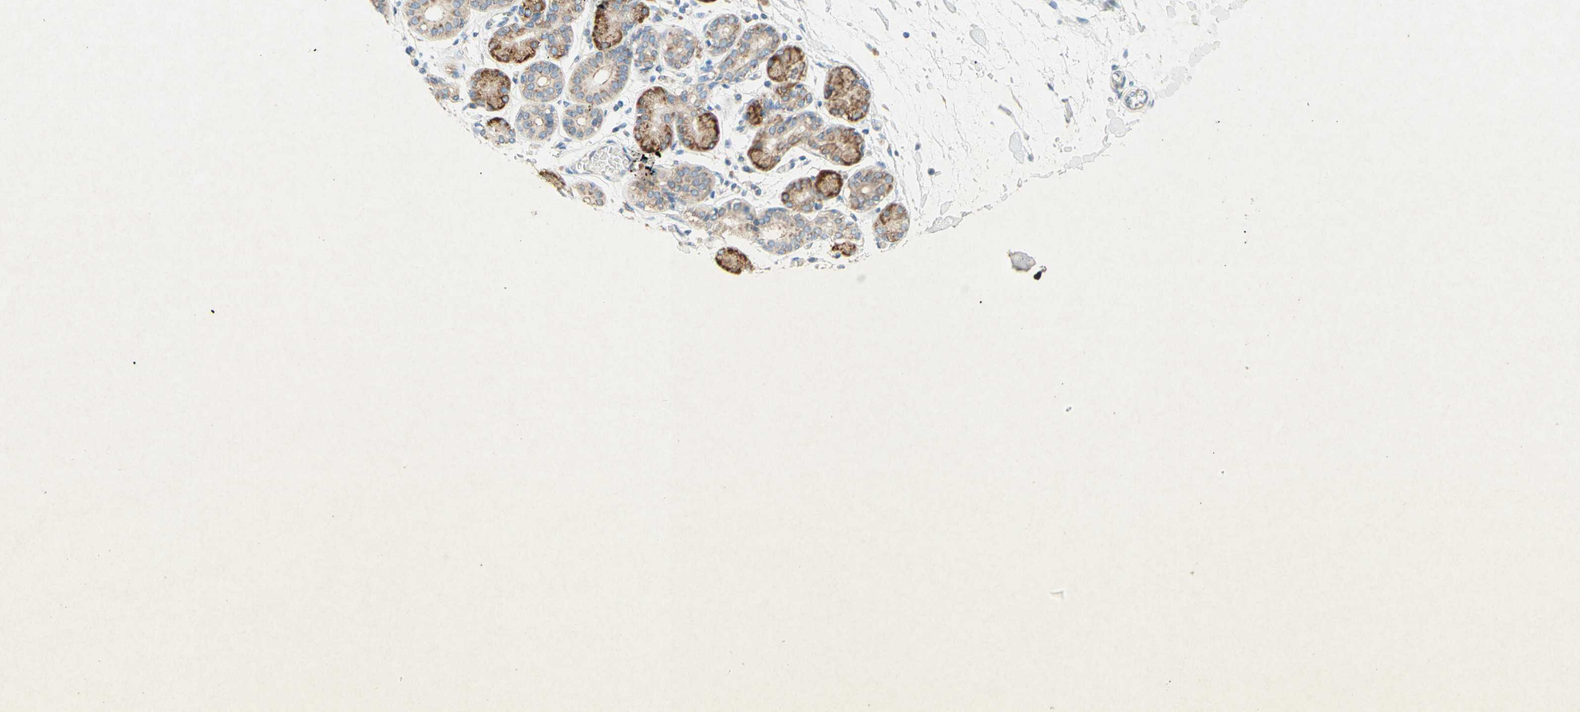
{"staining": {"intensity": "strong", "quantity": ">75%", "location": "cytoplasmic/membranous"}, "tissue": "salivary gland", "cell_type": "Glandular cells", "image_type": "normal", "snomed": [{"axis": "morphology", "description": "Normal tissue, NOS"}, {"axis": "topography", "description": "Salivary gland"}], "caption": "Immunohistochemical staining of unremarkable human salivary gland displays high levels of strong cytoplasmic/membranous positivity in approximately >75% of glandular cells.", "gene": "PABPC1", "patient": {"sex": "female", "age": 24}}